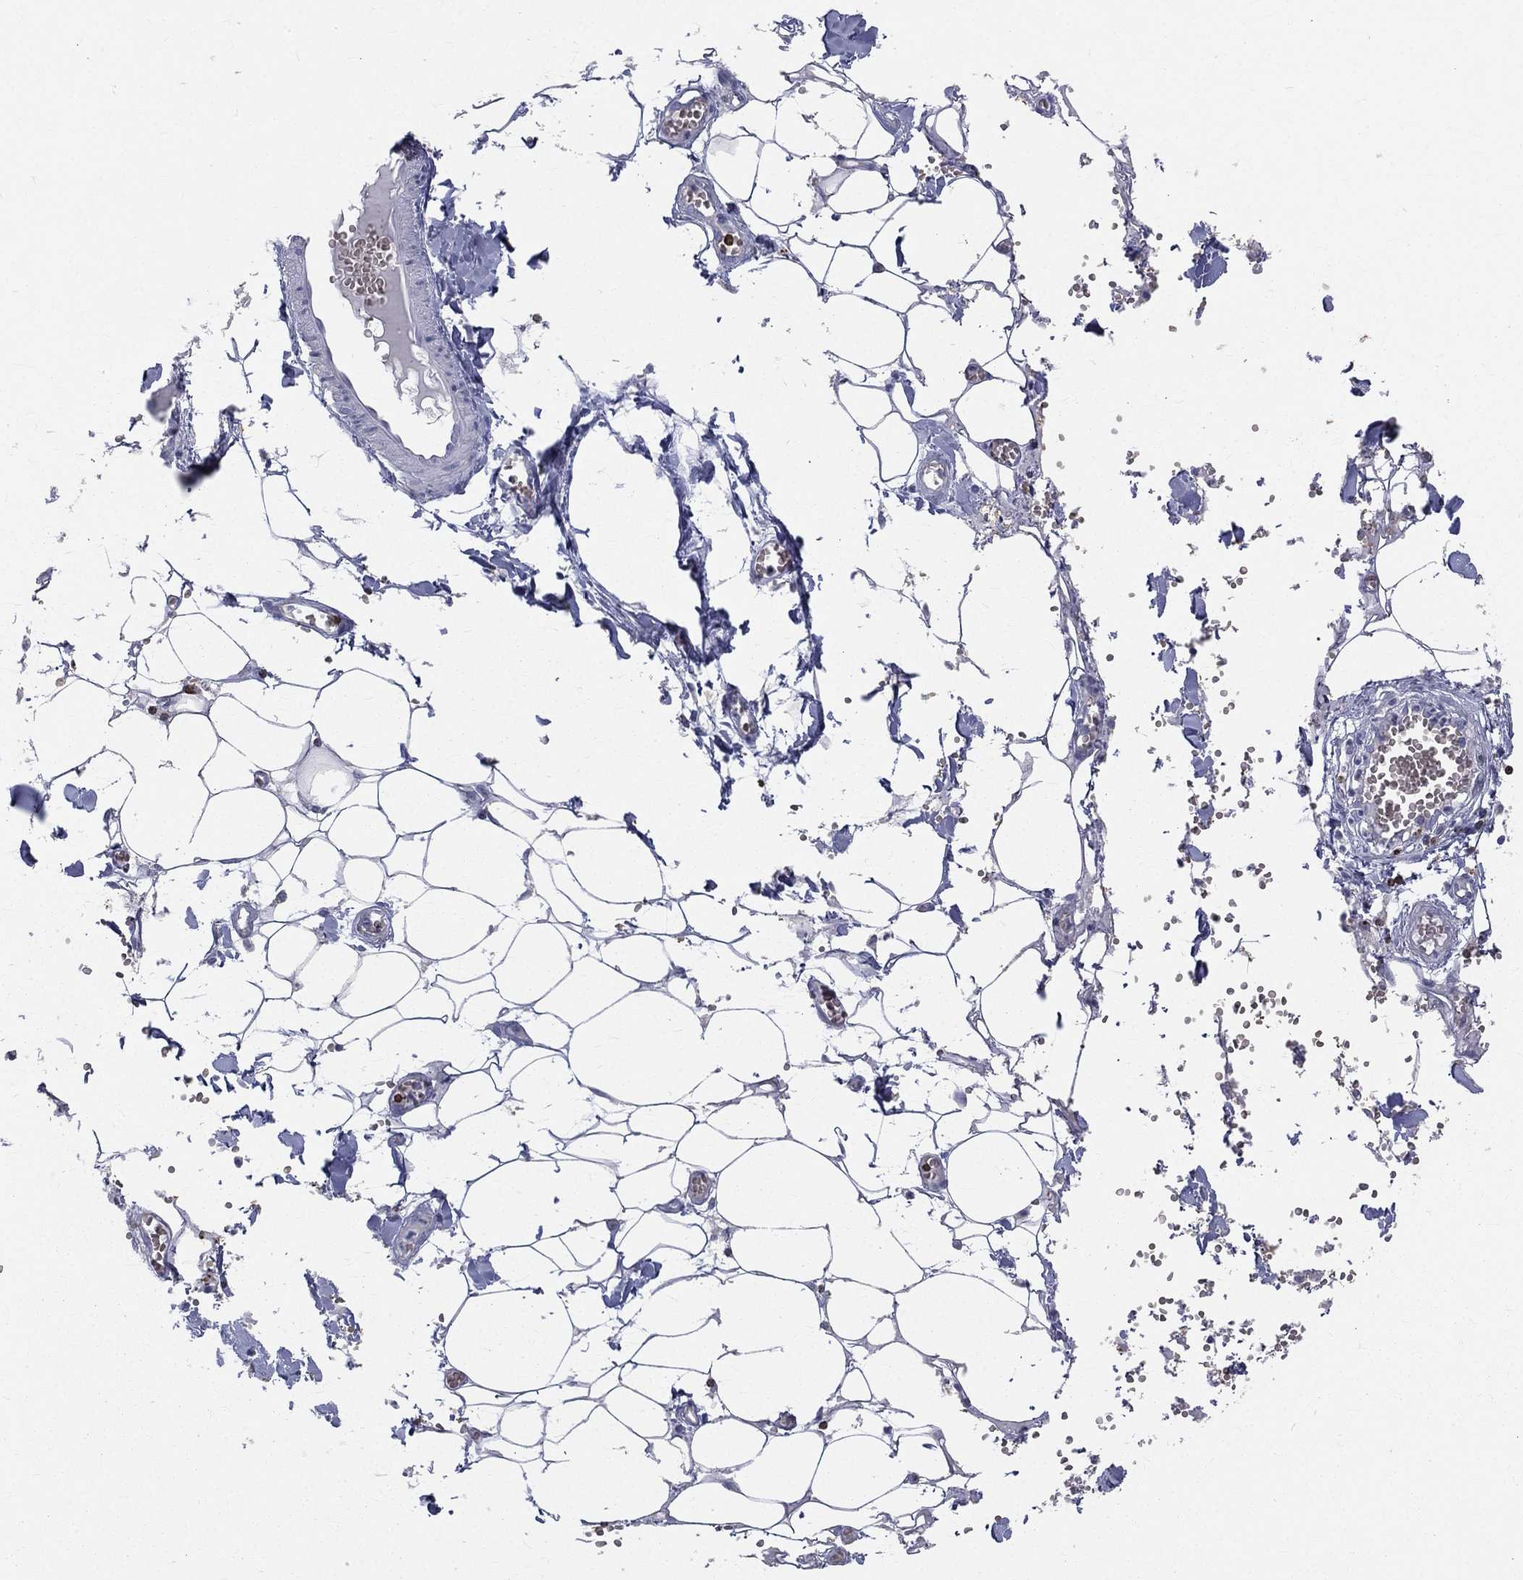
{"staining": {"intensity": "negative", "quantity": "none", "location": "none"}, "tissue": "adipose tissue", "cell_type": "Adipocytes", "image_type": "normal", "snomed": [{"axis": "morphology", "description": "Normal tissue, NOS"}, {"axis": "morphology", "description": "Squamous cell carcinoma, NOS"}, {"axis": "topography", "description": "Cartilage tissue"}, {"axis": "topography", "description": "Lung"}], "caption": "Histopathology image shows no significant protein staining in adipocytes of benign adipose tissue. Nuclei are stained in blue.", "gene": "CTSW", "patient": {"sex": "male", "age": 66}}